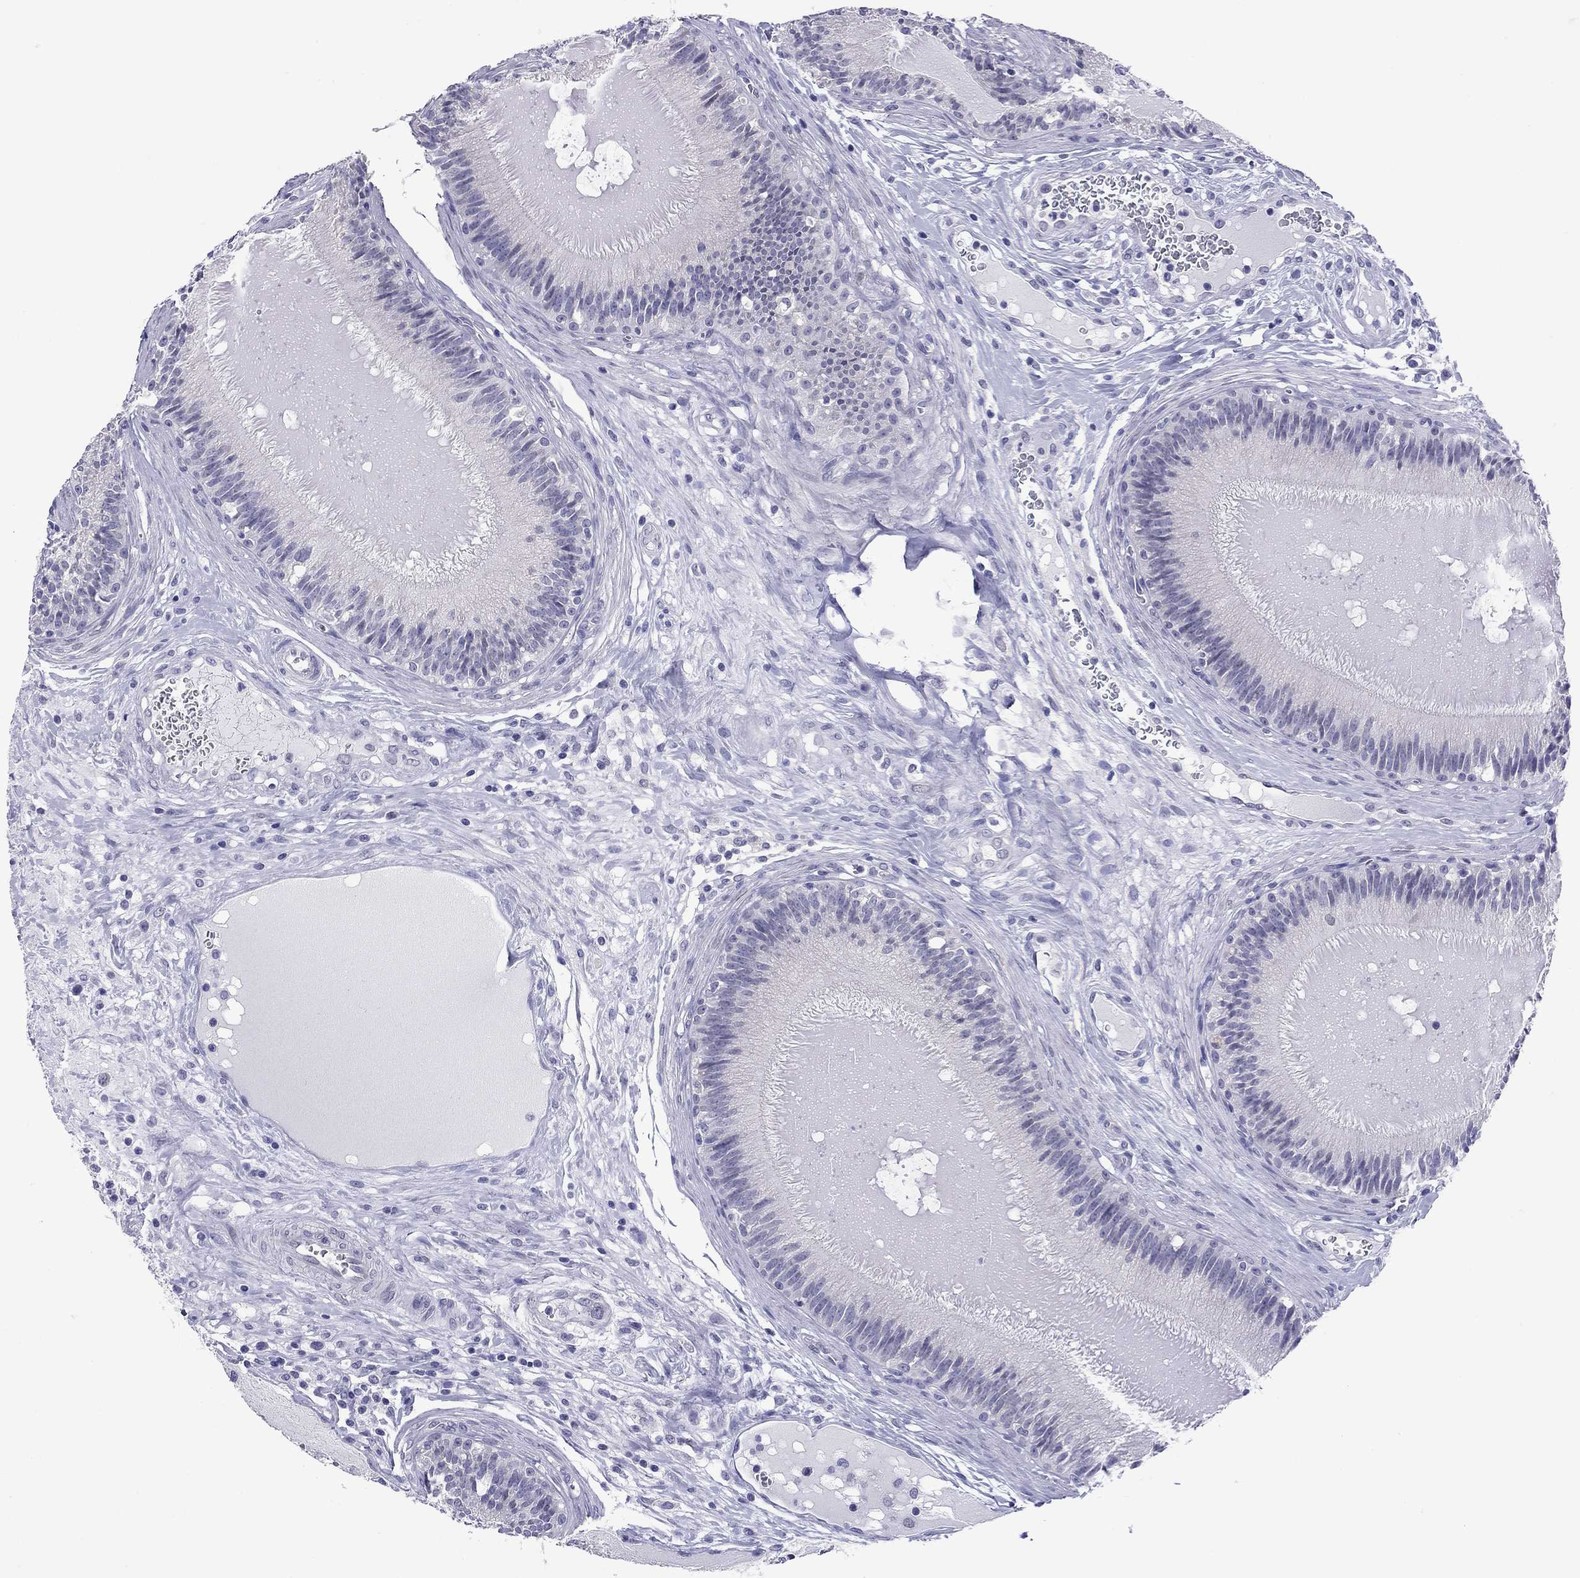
{"staining": {"intensity": "negative", "quantity": "none", "location": "none"}, "tissue": "epididymis", "cell_type": "Glandular cells", "image_type": "normal", "snomed": [{"axis": "morphology", "description": "Normal tissue, NOS"}, {"axis": "topography", "description": "Epididymis"}], "caption": "Glandular cells show no significant staining in normal epididymis. (Stains: DAB IHC with hematoxylin counter stain, Microscopy: brightfield microscopy at high magnification).", "gene": "ARMC12", "patient": {"sex": "male", "age": 27}}